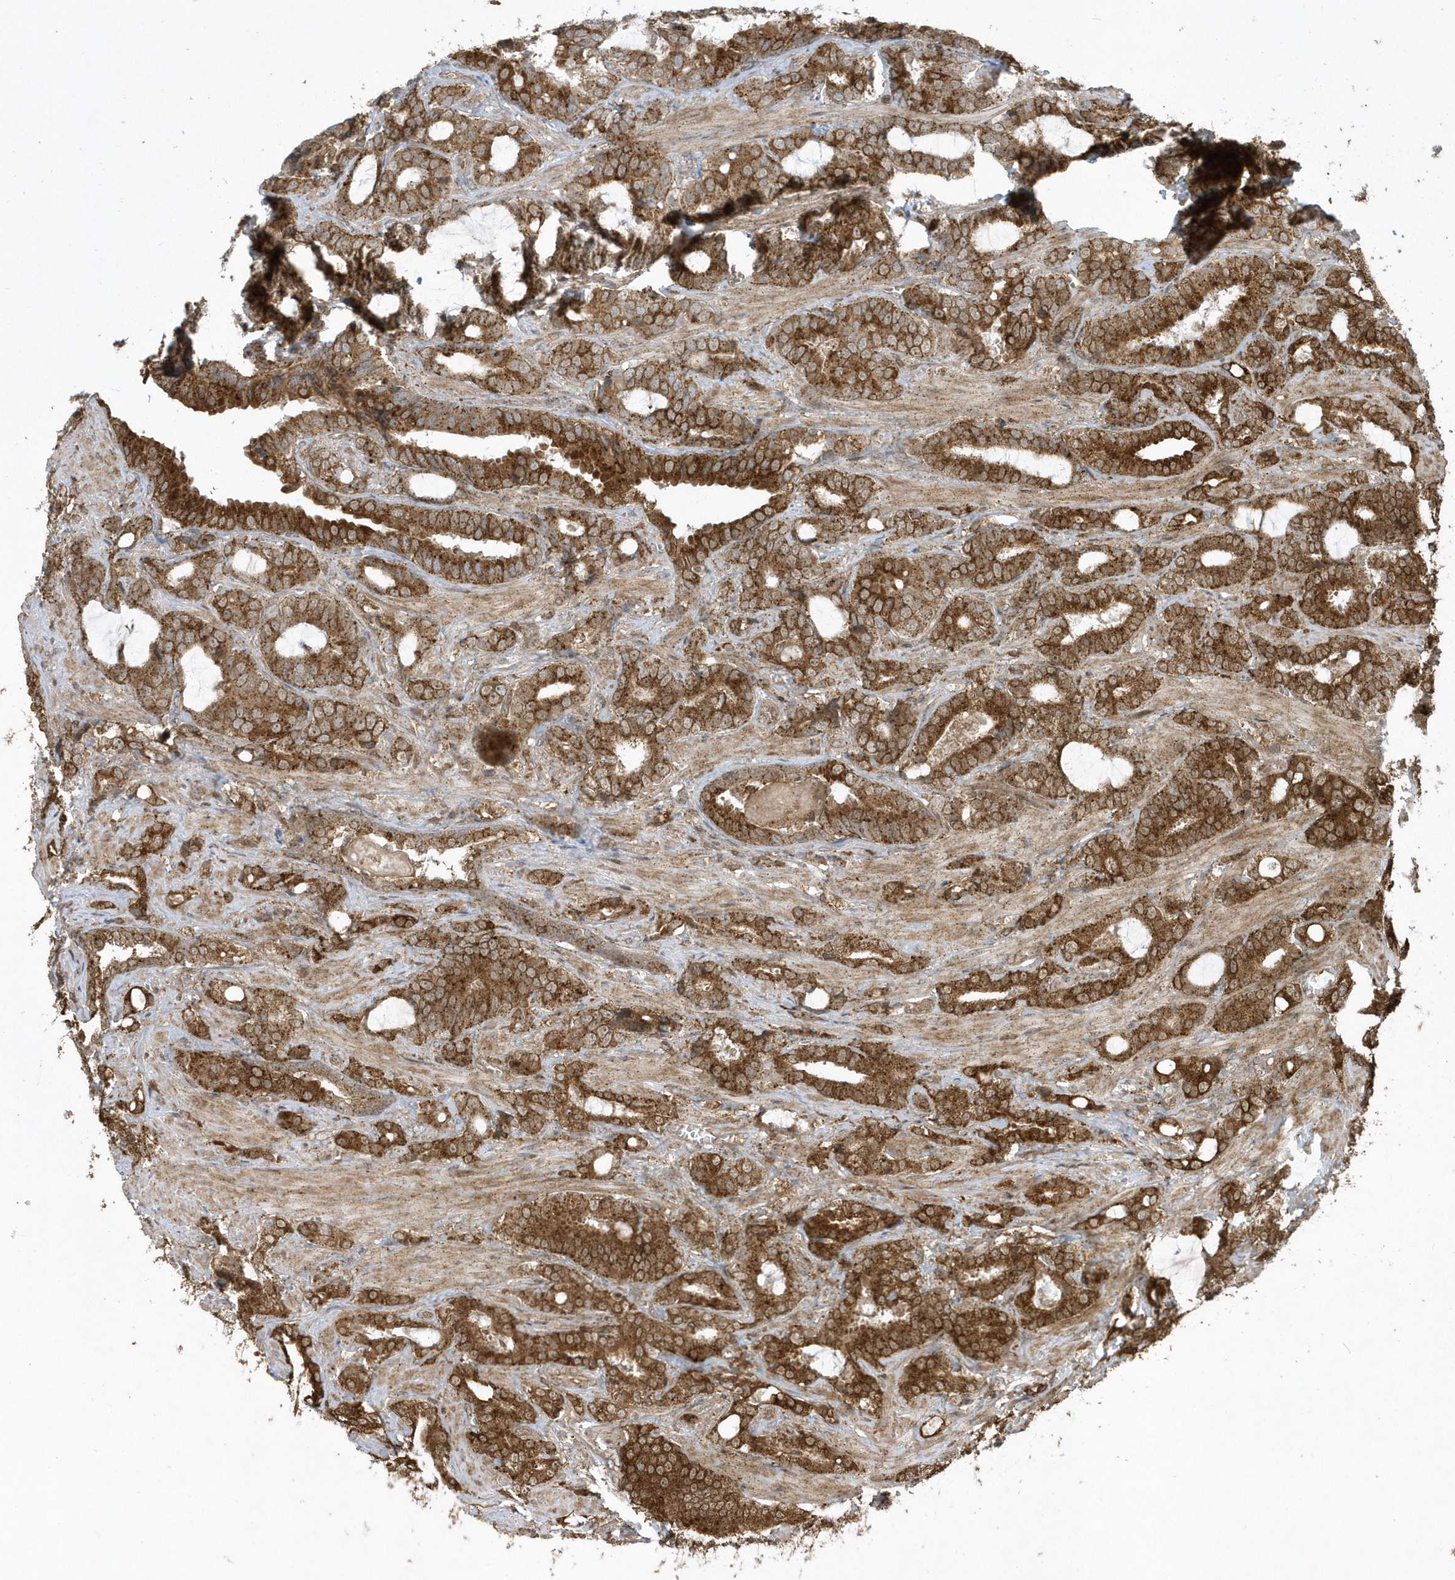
{"staining": {"intensity": "strong", "quantity": ">75%", "location": "cytoplasmic/membranous"}, "tissue": "prostate cancer", "cell_type": "Tumor cells", "image_type": "cancer", "snomed": [{"axis": "morphology", "description": "Adenocarcinoma, High grade"}, {"axis": "topography", "description": "Prostate and seminal vesicle, NOS"}], "caption": "Prostate cancer (high-grade adenocarcinoma) stained with DAB (3,3'-diaminobenzidine) immunohistochemistry (IHC) displays high levels of strong cytoplasmic/membranous positivity in approximately >75% of tumor cells. The protein is shown in brown color, while the nuclei are stained blue.", "gene": "STAMBP", "patient": {"sex": "male", "age": 67}}